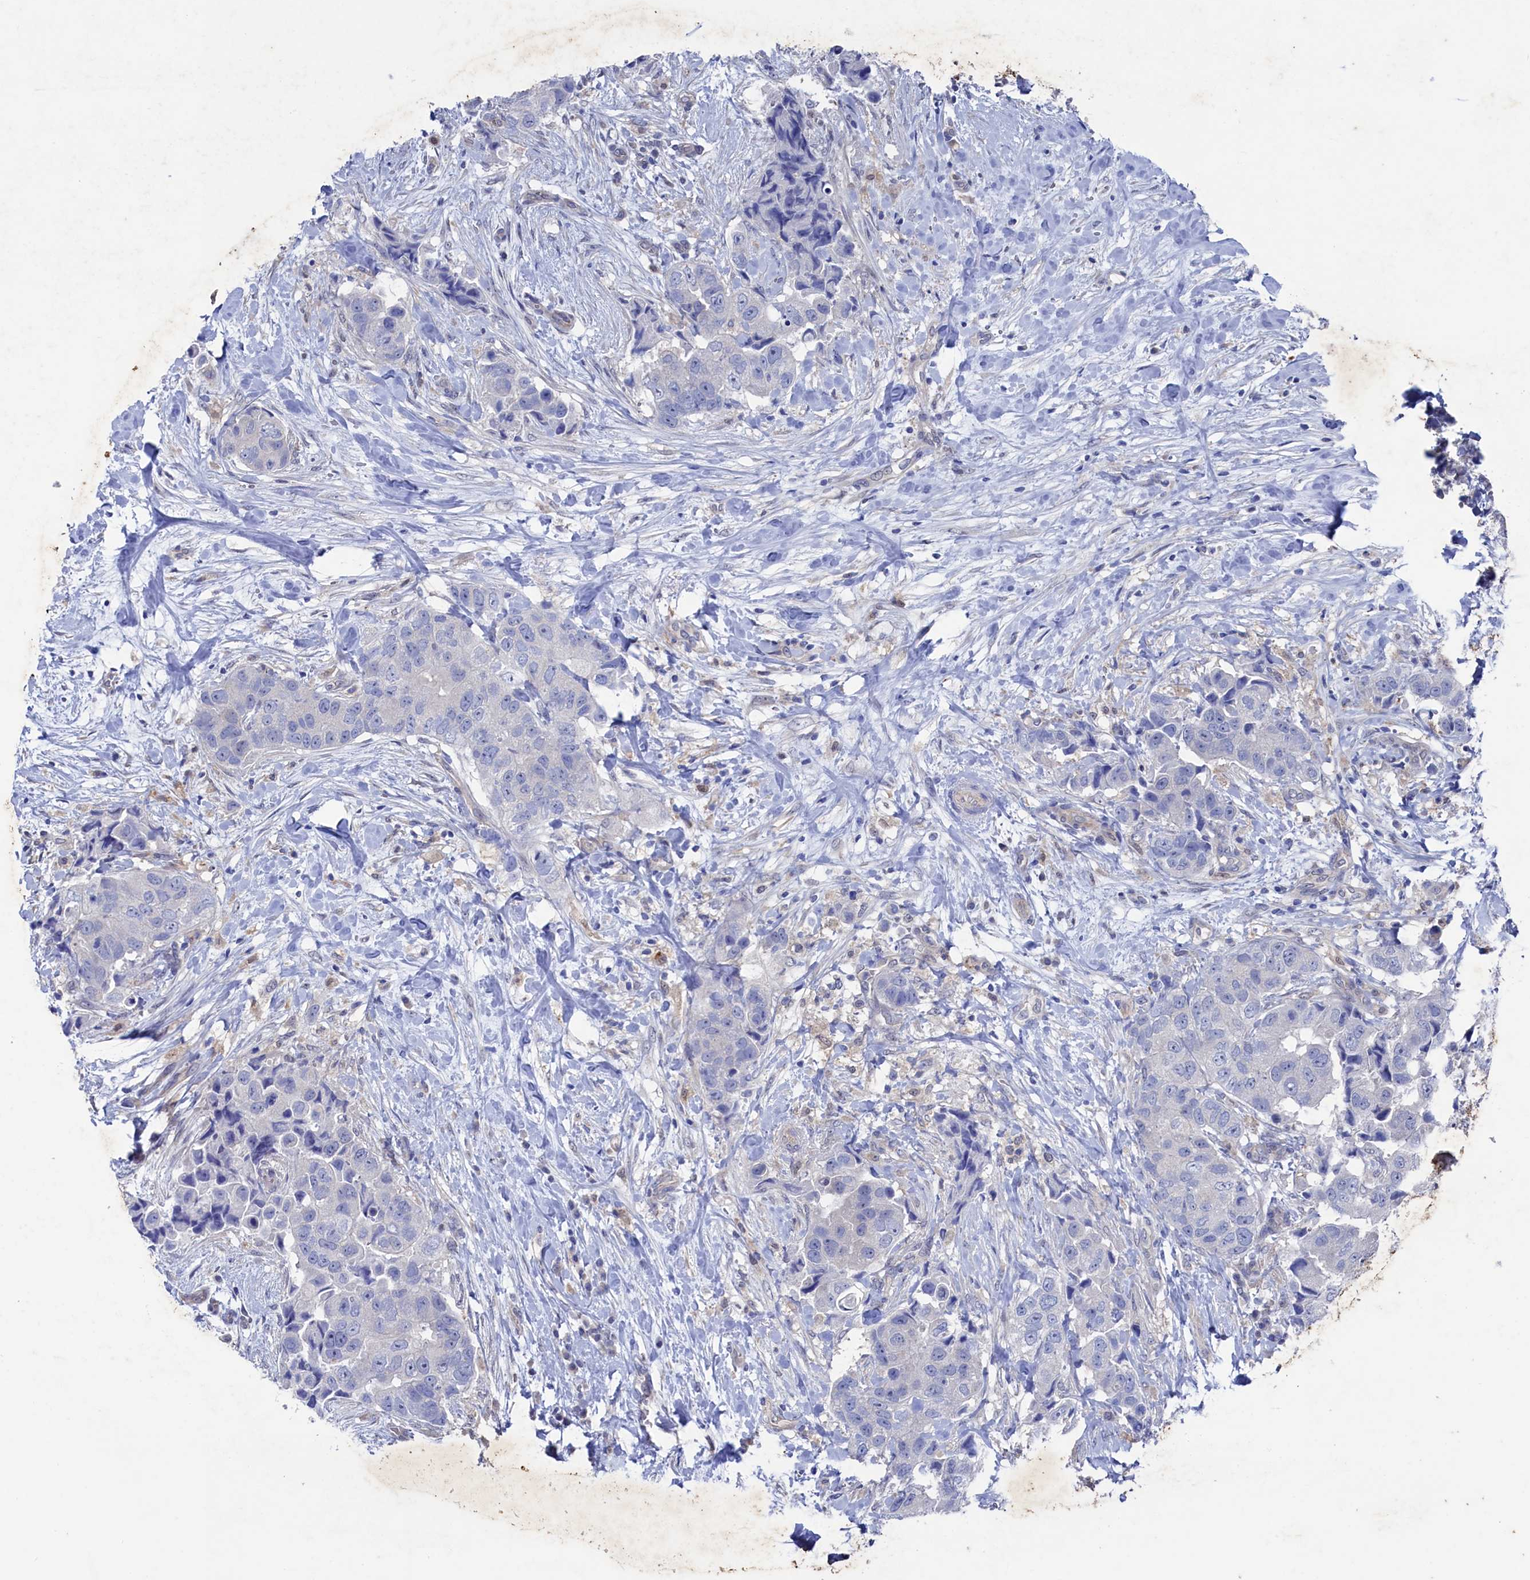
{"staining": {"intensity": "negative", "quantity": "none", "location": "none"}, "tissue": "breast cancer", "cell_type": "Tumor cells", "image_type": "cancer", "snomed": [{"axis": "morphology", "description": "Normal tissue, NOS"}, {"axis": "morphology", "description": "Duct carcinoma"}, {"axis": "topography", "description": "Breast"}], "caption": "Breast cancer stained for a protein using IHC displays no expression tumor cells.", "gene": "RNH1", "patient": {"sex": "female", "age": 62}}